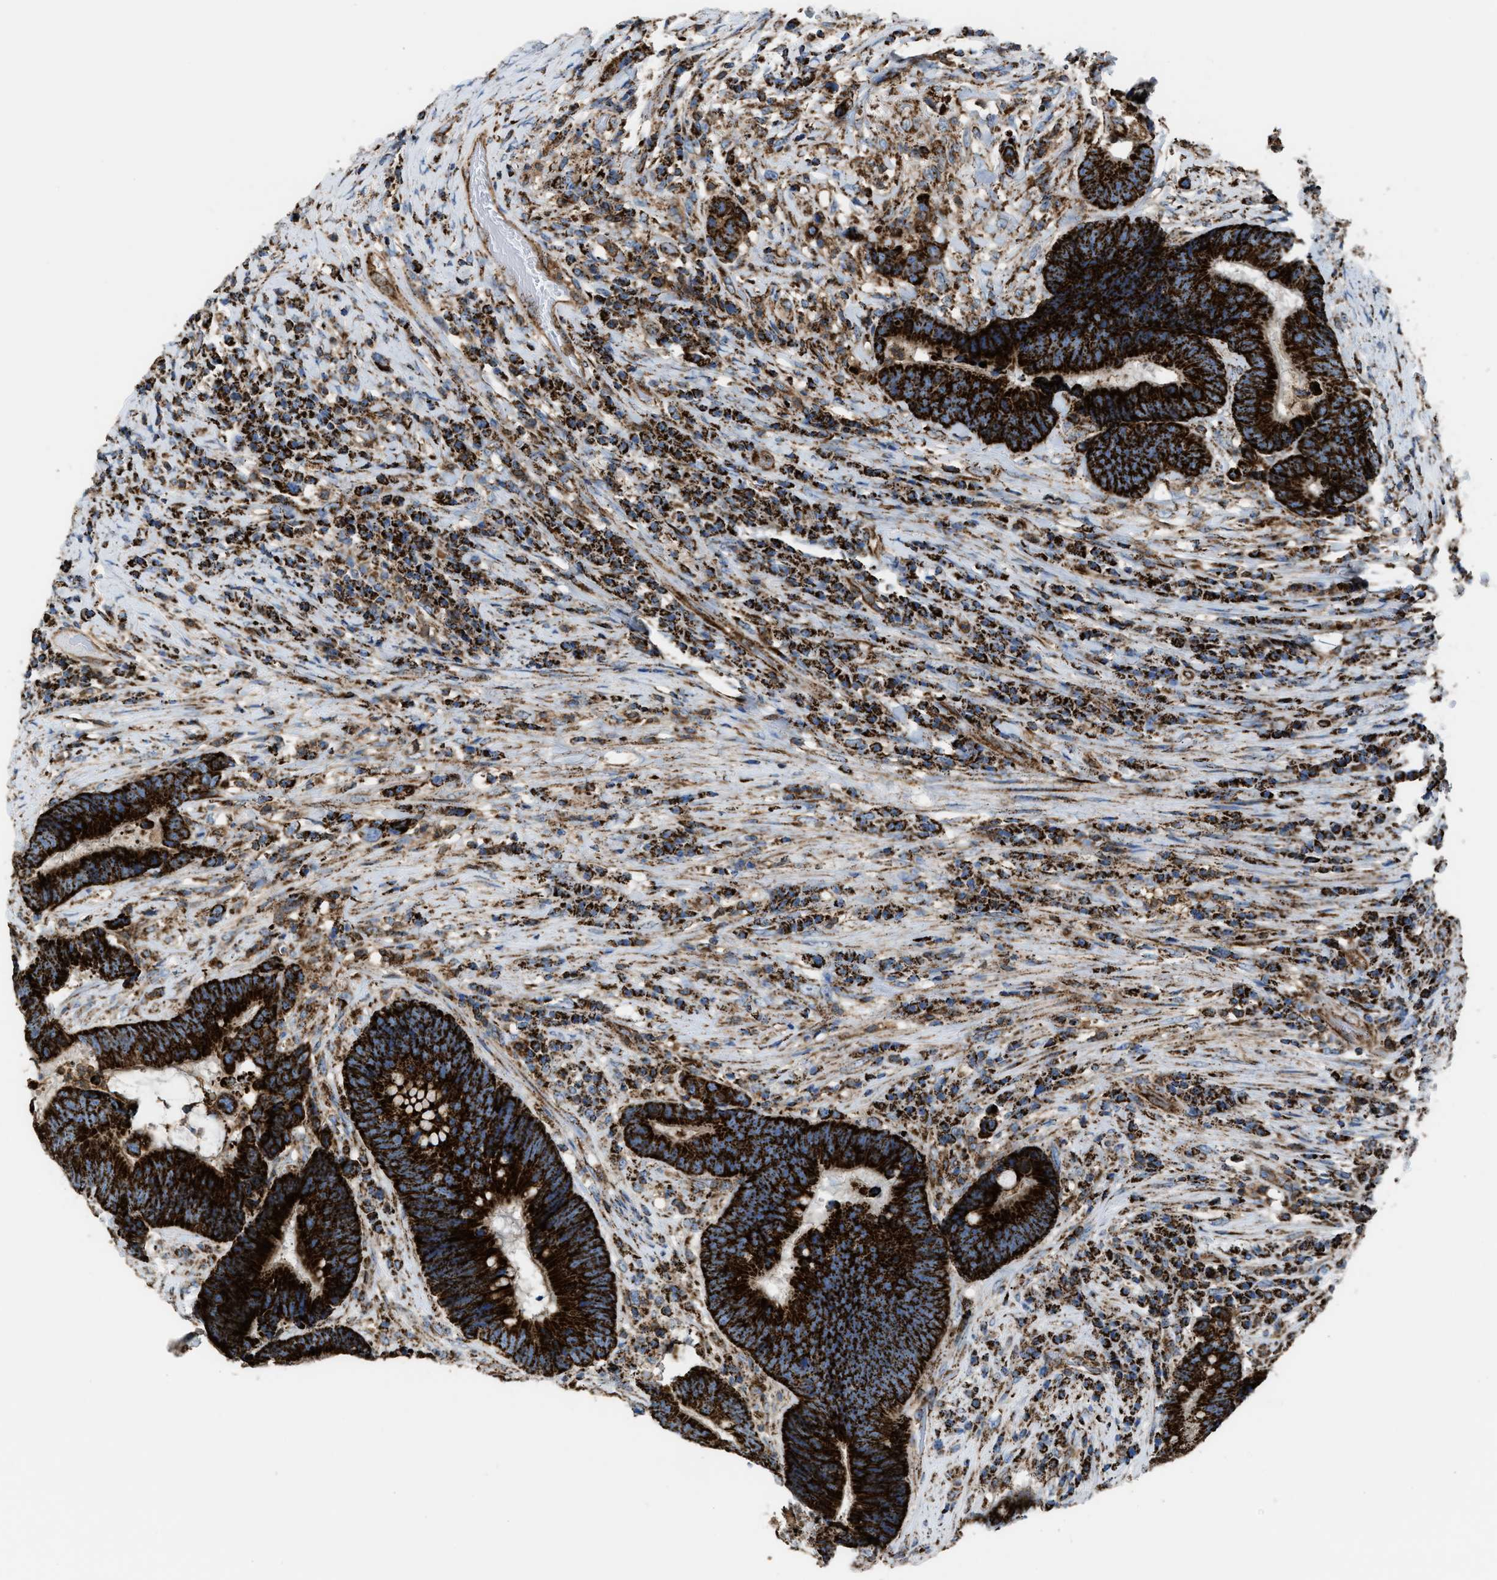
{"staining": {"intensity": "strong", "quantity": ">75%", "location": "cytoplasmic/membranous"}, "tissue": "colorectal cancer", "cell_type": "Tumor cells", "image_type": "cancer", "snomed": [{"axis": "morphology", "description": "Adenocarcinoma, NOS"}, {"axis": "topography", "description": "Rectum"}, {"axis": "topography", "description": "Anal"}], "caption": "Human colorectal adenocarcinoma stained with a protein marker exhibits strong staining in tumor cells.", "gene": "ECHS1", "patient": {"sex": "female", "age": 89}}